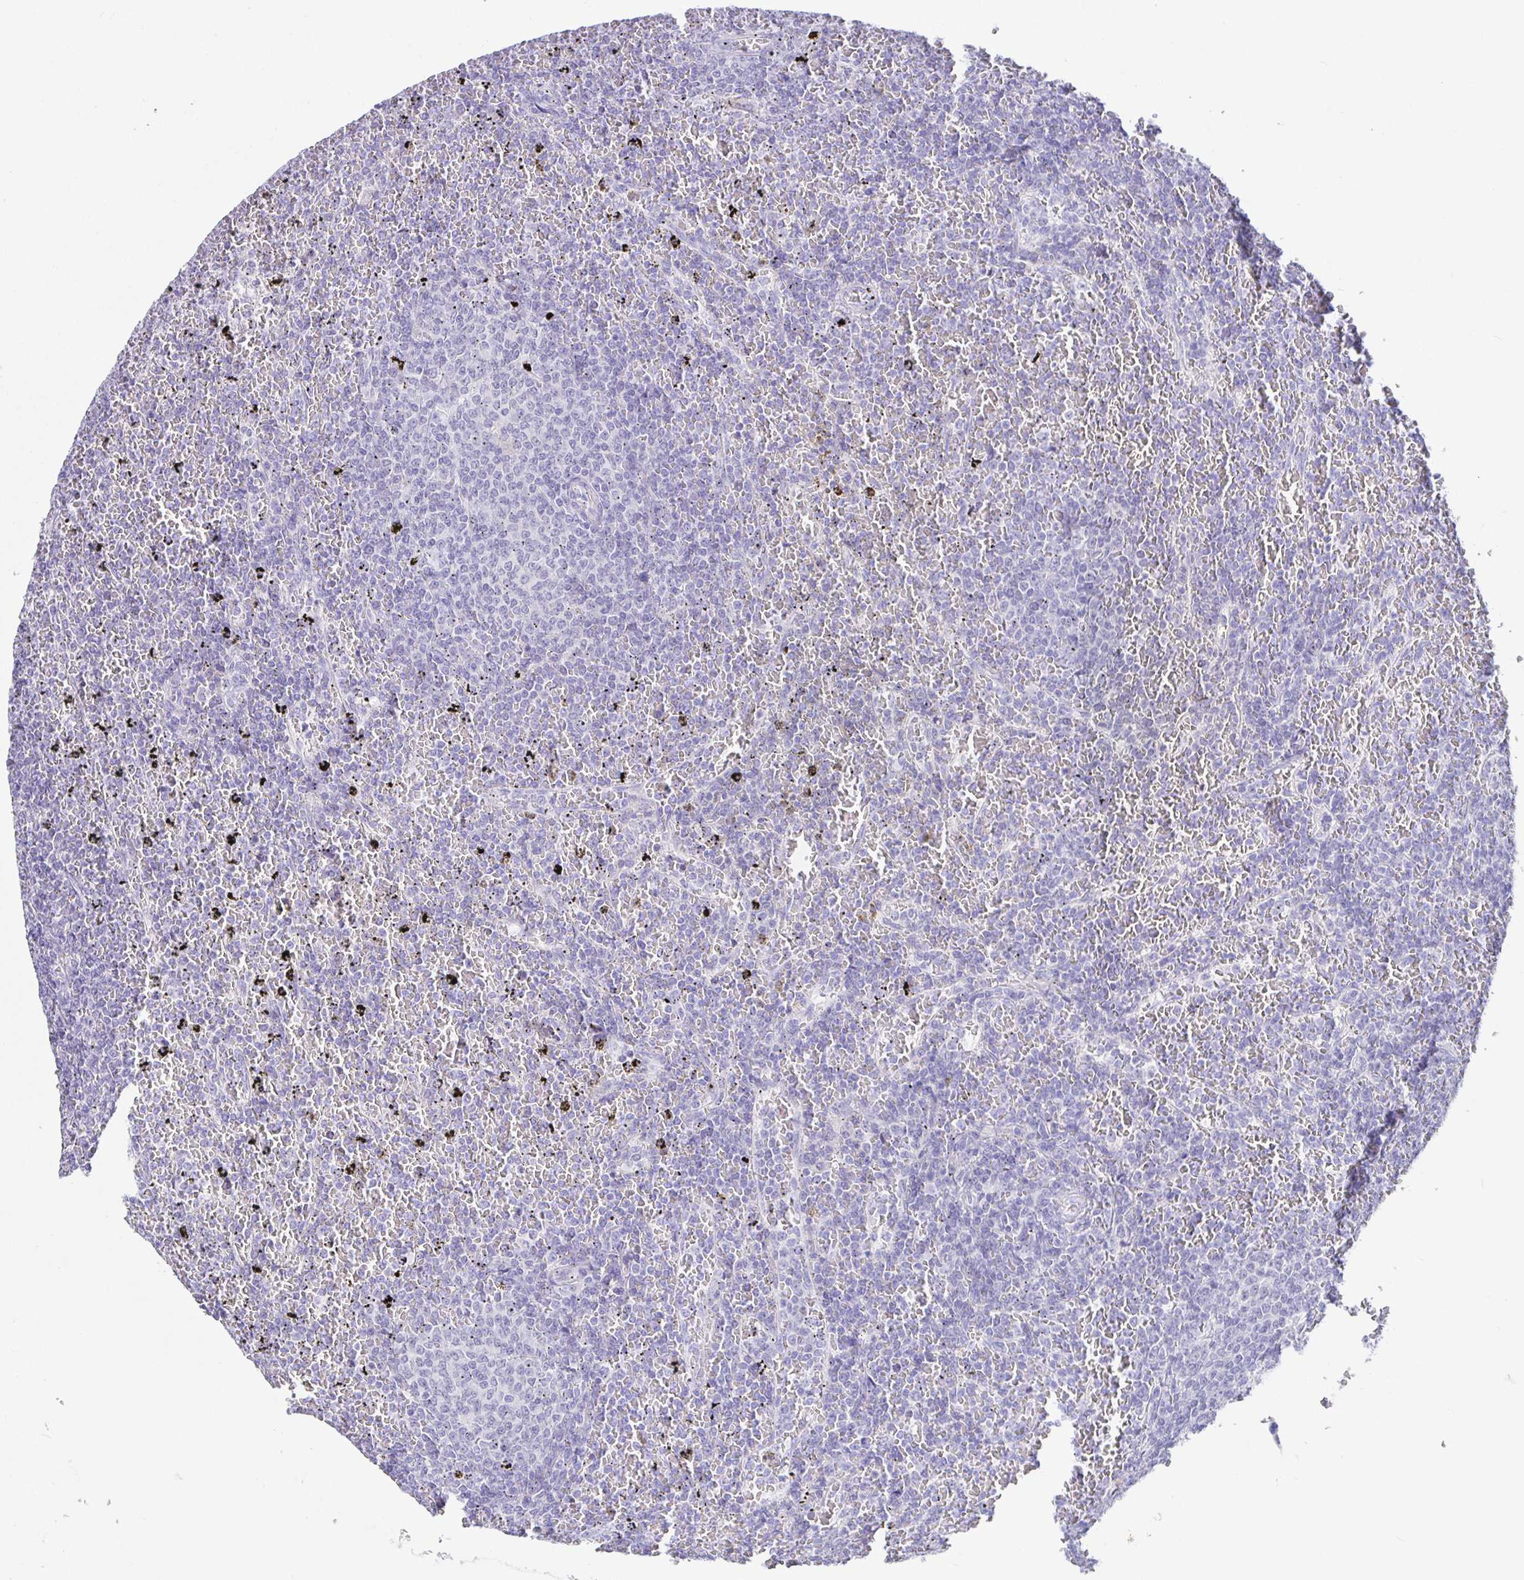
{"staining": {"intensity": "negative", "quantity": "none", "location": "none"}, "tissue": "lymphoma", "cell_type": "Tumor cells", "image_type": "cancer", "snomed": [{"axis": "morphology", "description": "Malignant lymphoma, non-Hodgkin's type, Low grade"}, {"axis": "topography", "description": "Spleen"}], "caption": "This is a image of immunohistochemistry staining of lymphoma, which shows no expression in tumor cells. Nuclei are stained in blue.", "gene": "TPTE", "patient": {"sex": "female", "age": 77}}